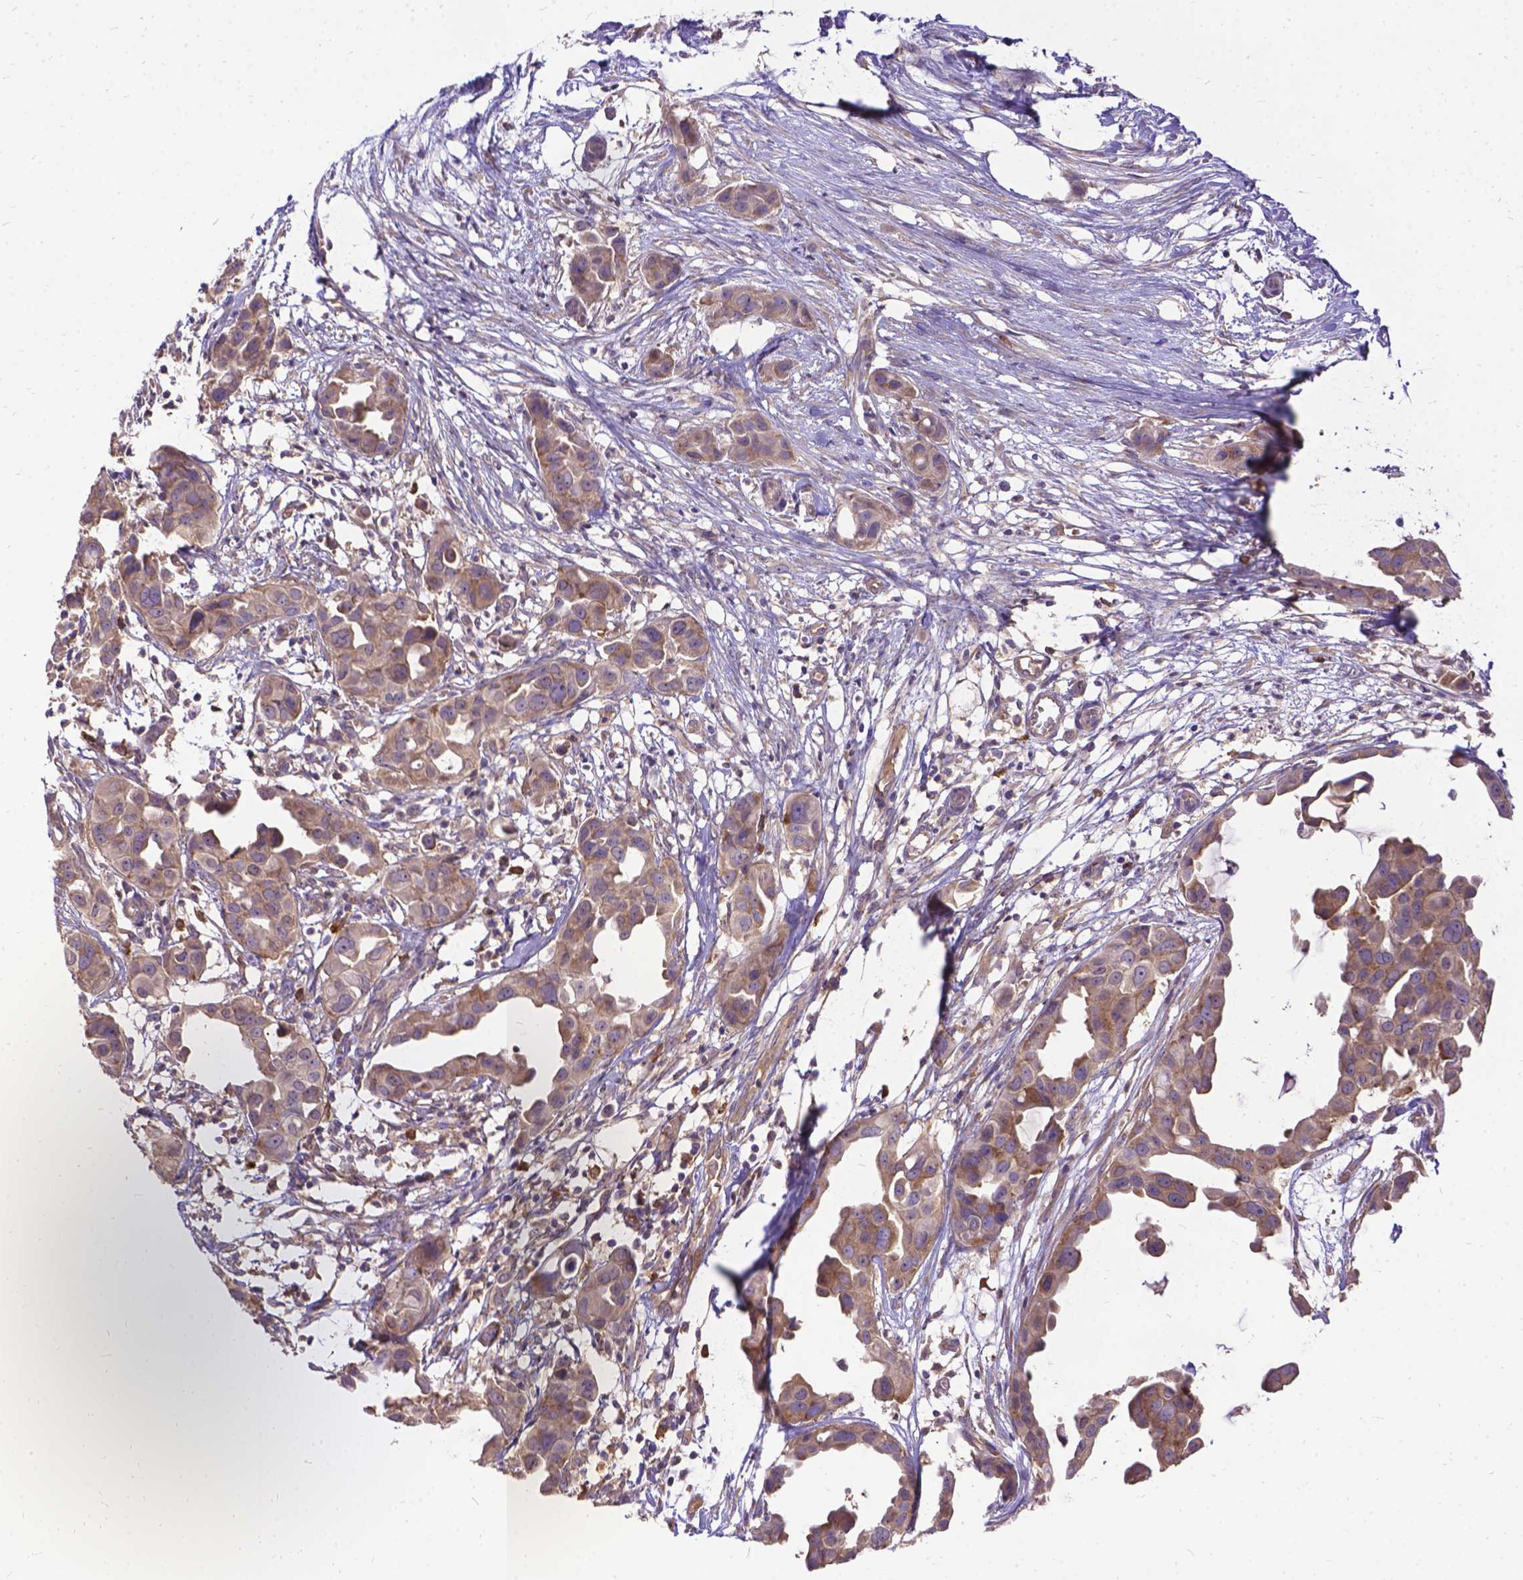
{"staining": {"intensity": "moderate", "quantity": ">75%", "location": "cytoplasmic/membranous"}, "tissue": "breast cancer", "cell_type": "Tumor cells", "image_type": "cancer", "snomed": [{"axis": "morphology", "description": "Duct carcinoma"}, {"axis": "topography", "description": "Breast"}], "caption": "This photomicrograph displays IHC staining of human breast cancer (invasive ductal carcinoma), with medium moderate cytoplasmic/membranous staining in approximately >75% of tumor cells.", "gene": "DENND6A", "patient": {"sex": "female", "age": 38}}